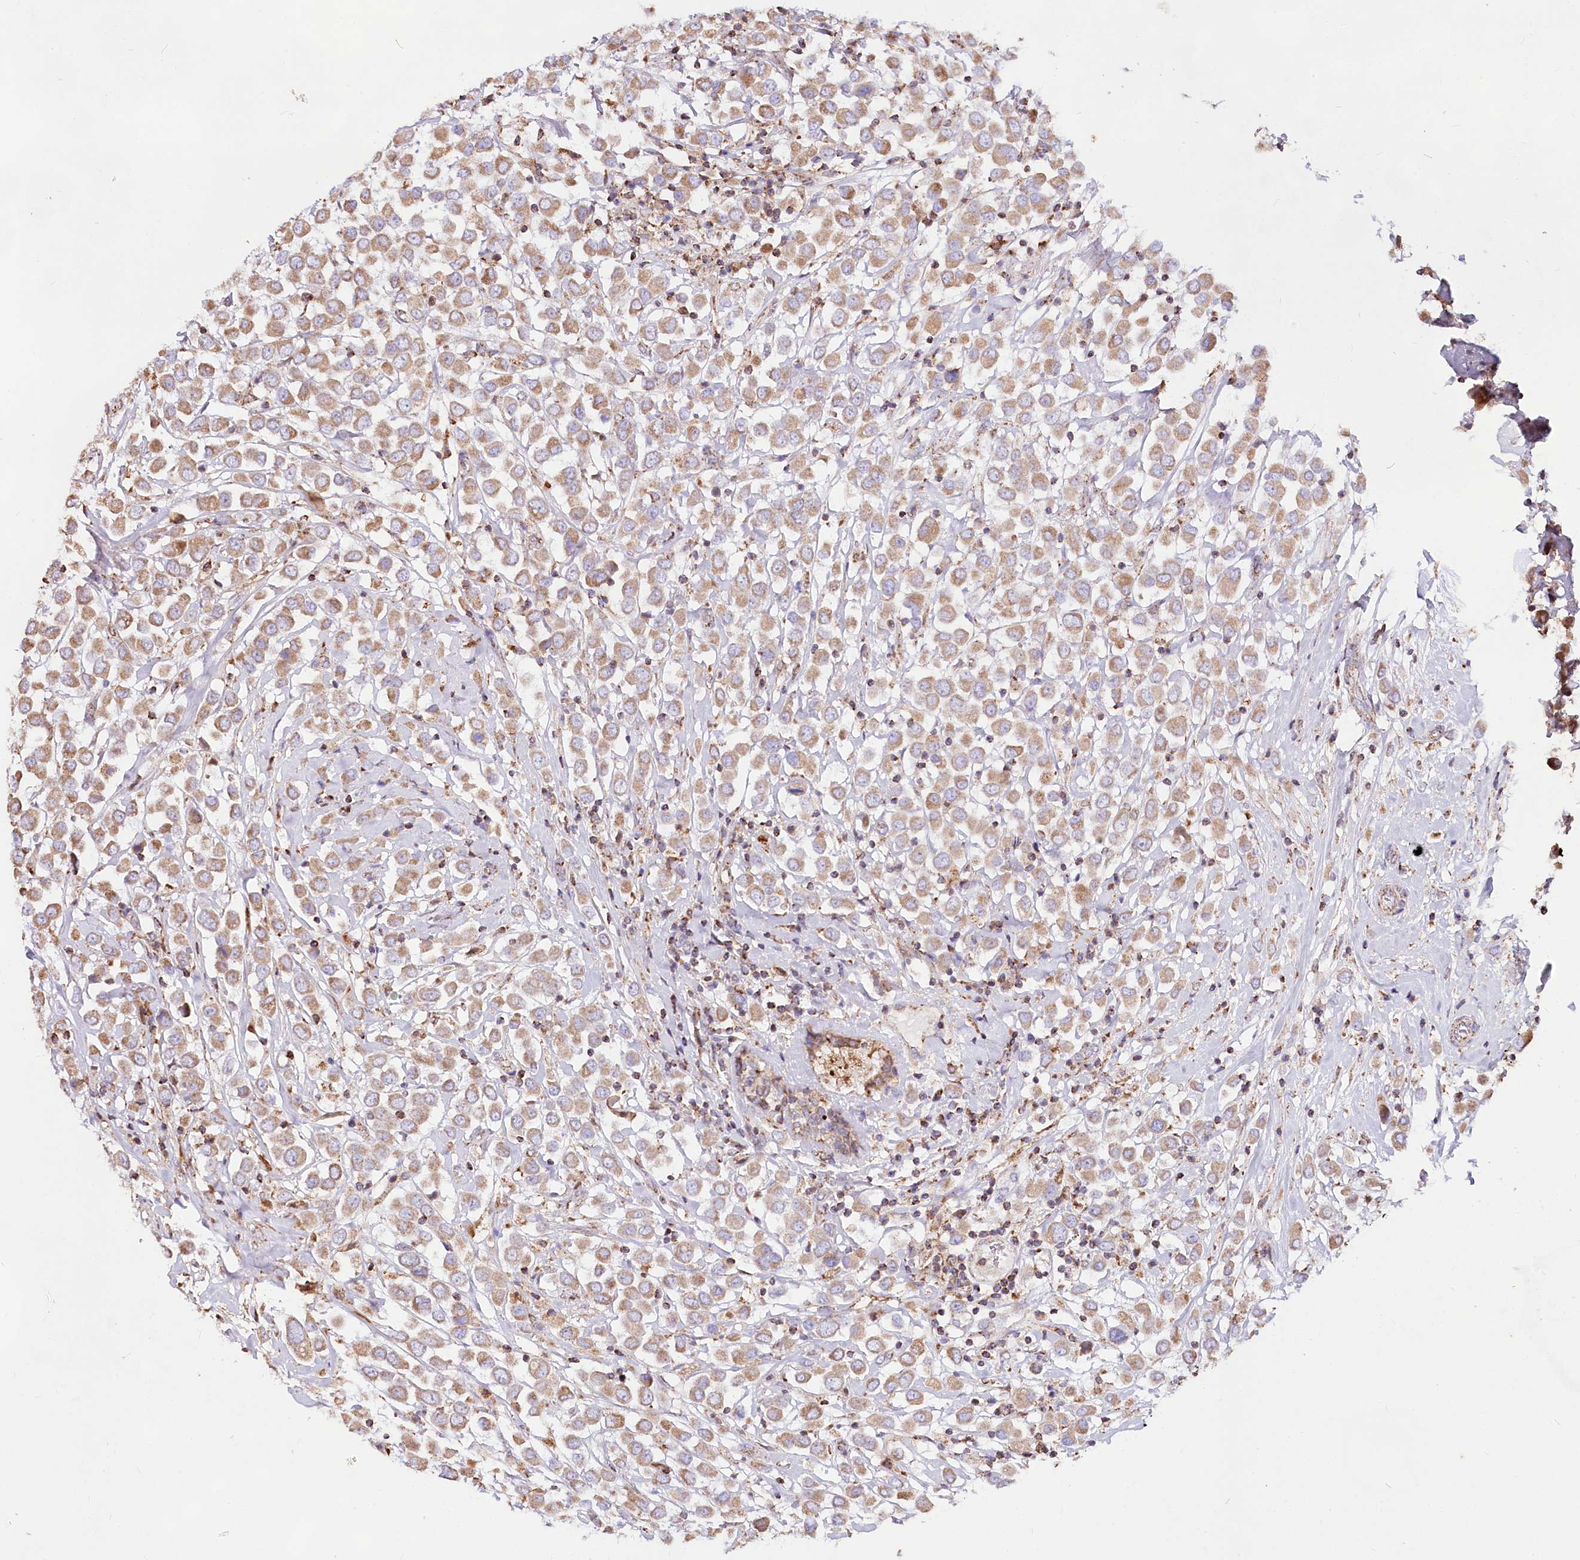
{"staining": {"intensity": "moderate", "quantity": ">75%", "location": "cytoplasmic/membranous"}, "tissue": "breast cancer", "cell_type": "Tumor cells", "image_type": "cancer", "snomed": [{"axis": "morphology", "description": "Duct carcinoma"}, {"axis": "topography", "description": "Breast"}], "caption": "About >75% of tumor cells in breast cancer exhibit moderate cytoplasmic/membranous protein staining as visualized by brown immunohistochemical staining.", "gene": "TASOR2", "patient": {"sex": "female", "age": 61}}